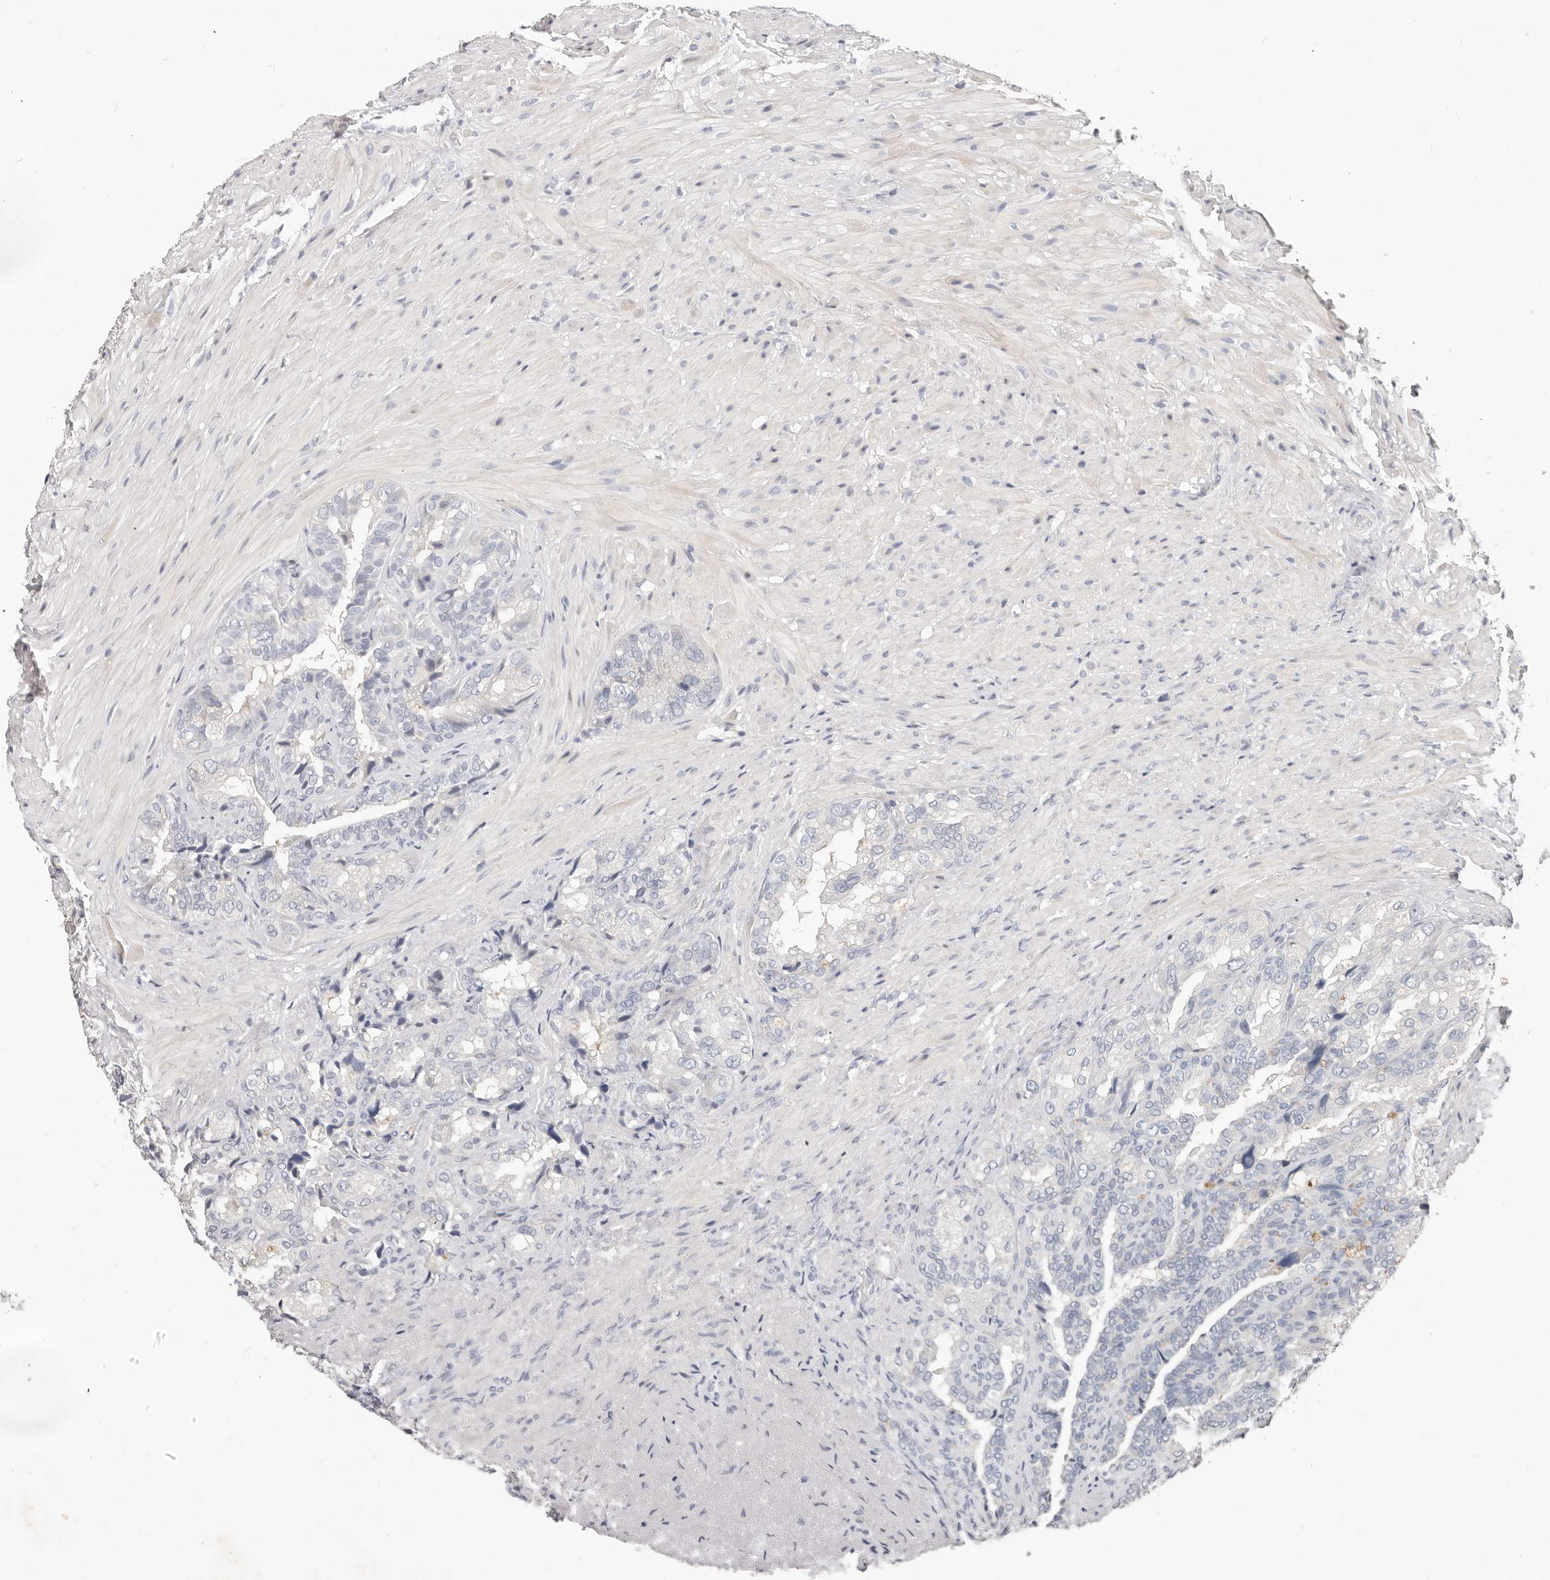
{"staining": {"intensity": "negative", "quantity": "none", "location": "none"}, "tissue": "seminal vesicle", "cell_type": "Glandular cells", "image_type": "normal", "snomed": [{"axis": "morphology", "description": "Normal tissue, NOS"}, {"axis": "topography", "description": "Seminal veicle"}, {"axis": "topography", "description": "Peripheral nerve tissue"}], "caption": "High power microscopy image of an immunohistochemistry histopathology image of benign seminal vesicle, revealing no significant staining in glandular cells. The staining is performed using DAB brown chromogen with nuclei counter-stained in using hematoxylin.", "gene": "TMEM63B", "patient": {"sex": "male", "age": 63}}